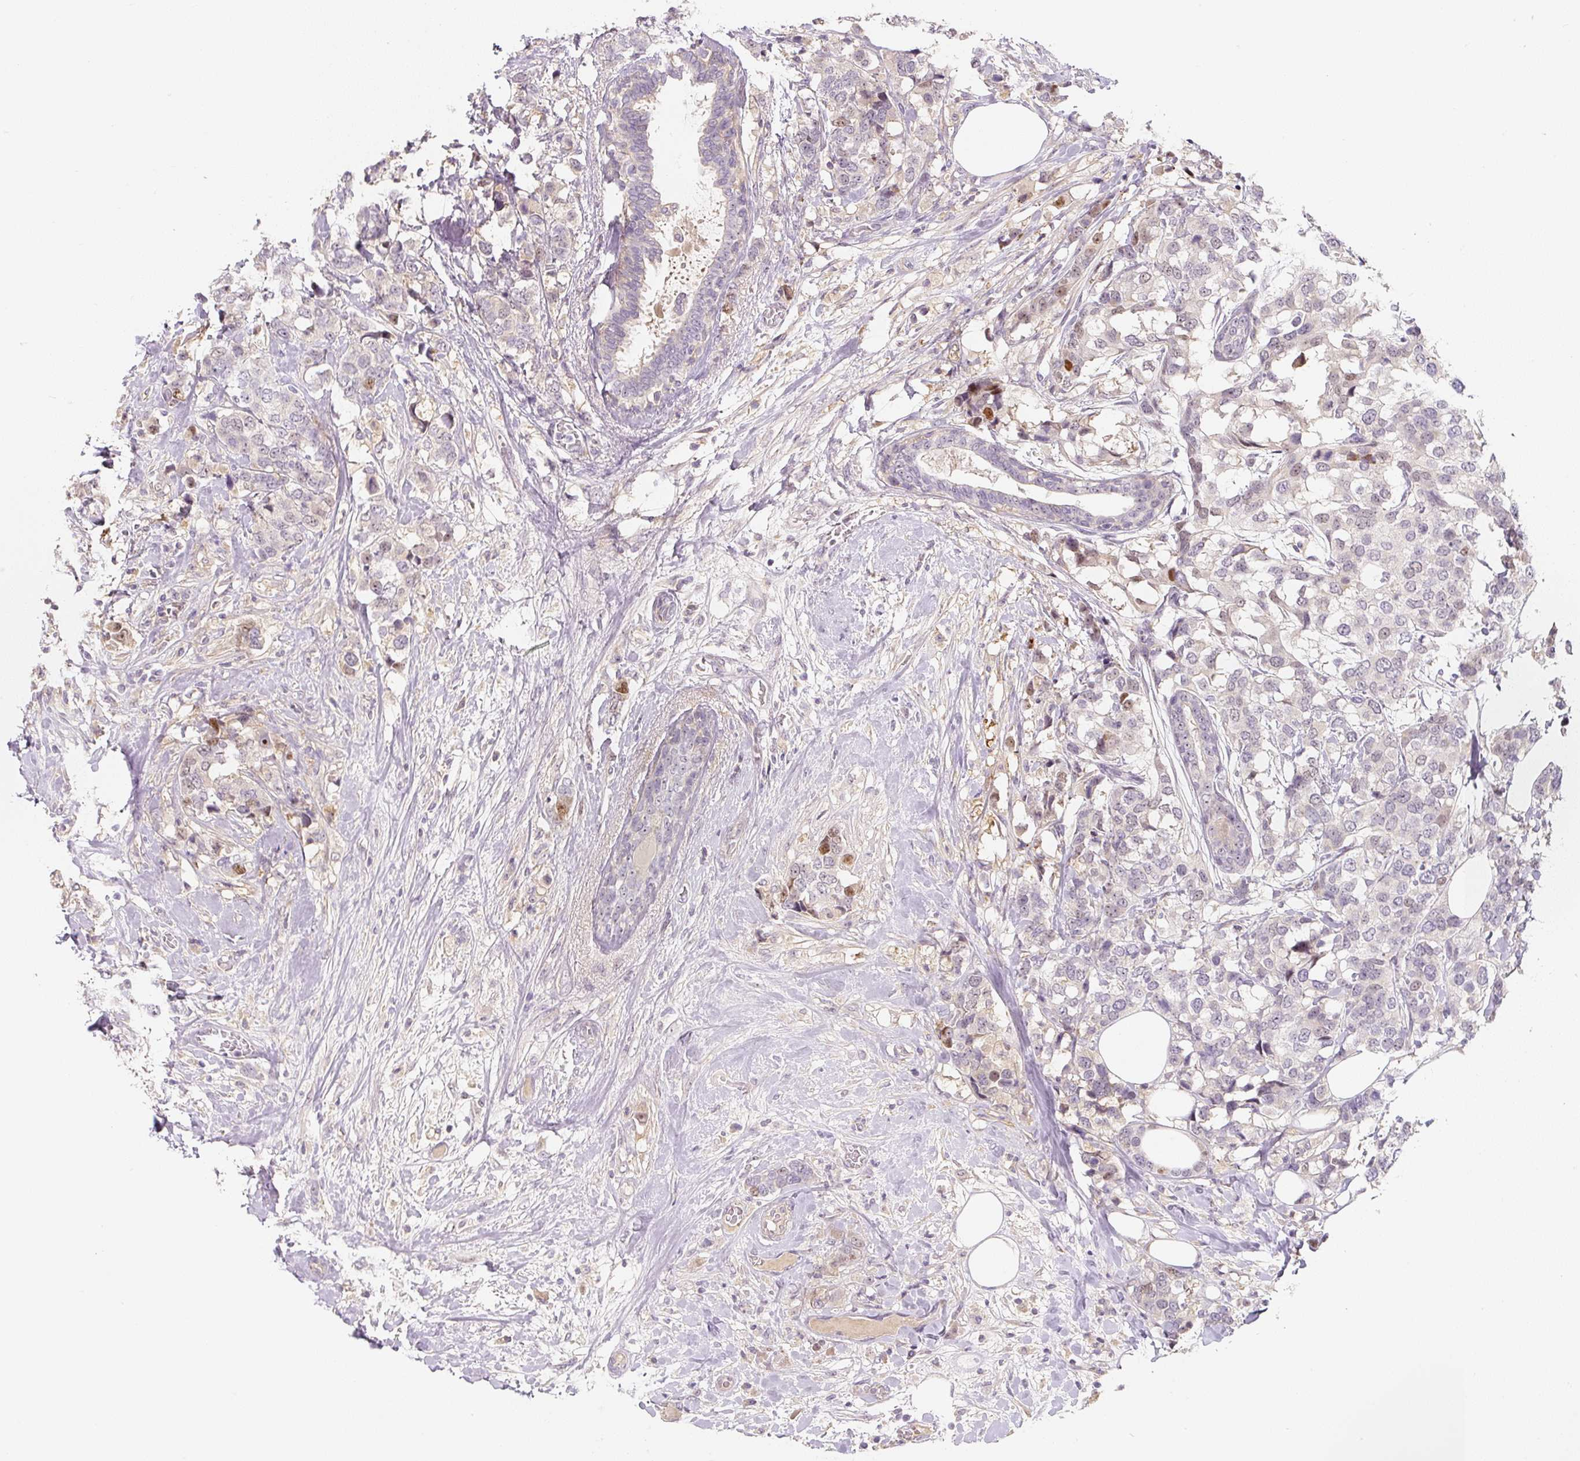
{"staining": {"intensity": "negative", "quantity": "none", "location": "none"}, "tissue": "breast cancer", "cell_type": "Tumor cells", "image_type": "cancer", "snomed": [{"axis": "morphology", "description": "Lobular carcinoma"}, {"axis": "topography", "description": "Breast"}], "caption": "A high-resolution histopathology image shows immunohistochemistry (IHC) staining of breast lobular carcinoma, which displays no significant expression in tumor cells.", "gene": "PWWP3B", "patient": {"sex": "female", "age": 59}}